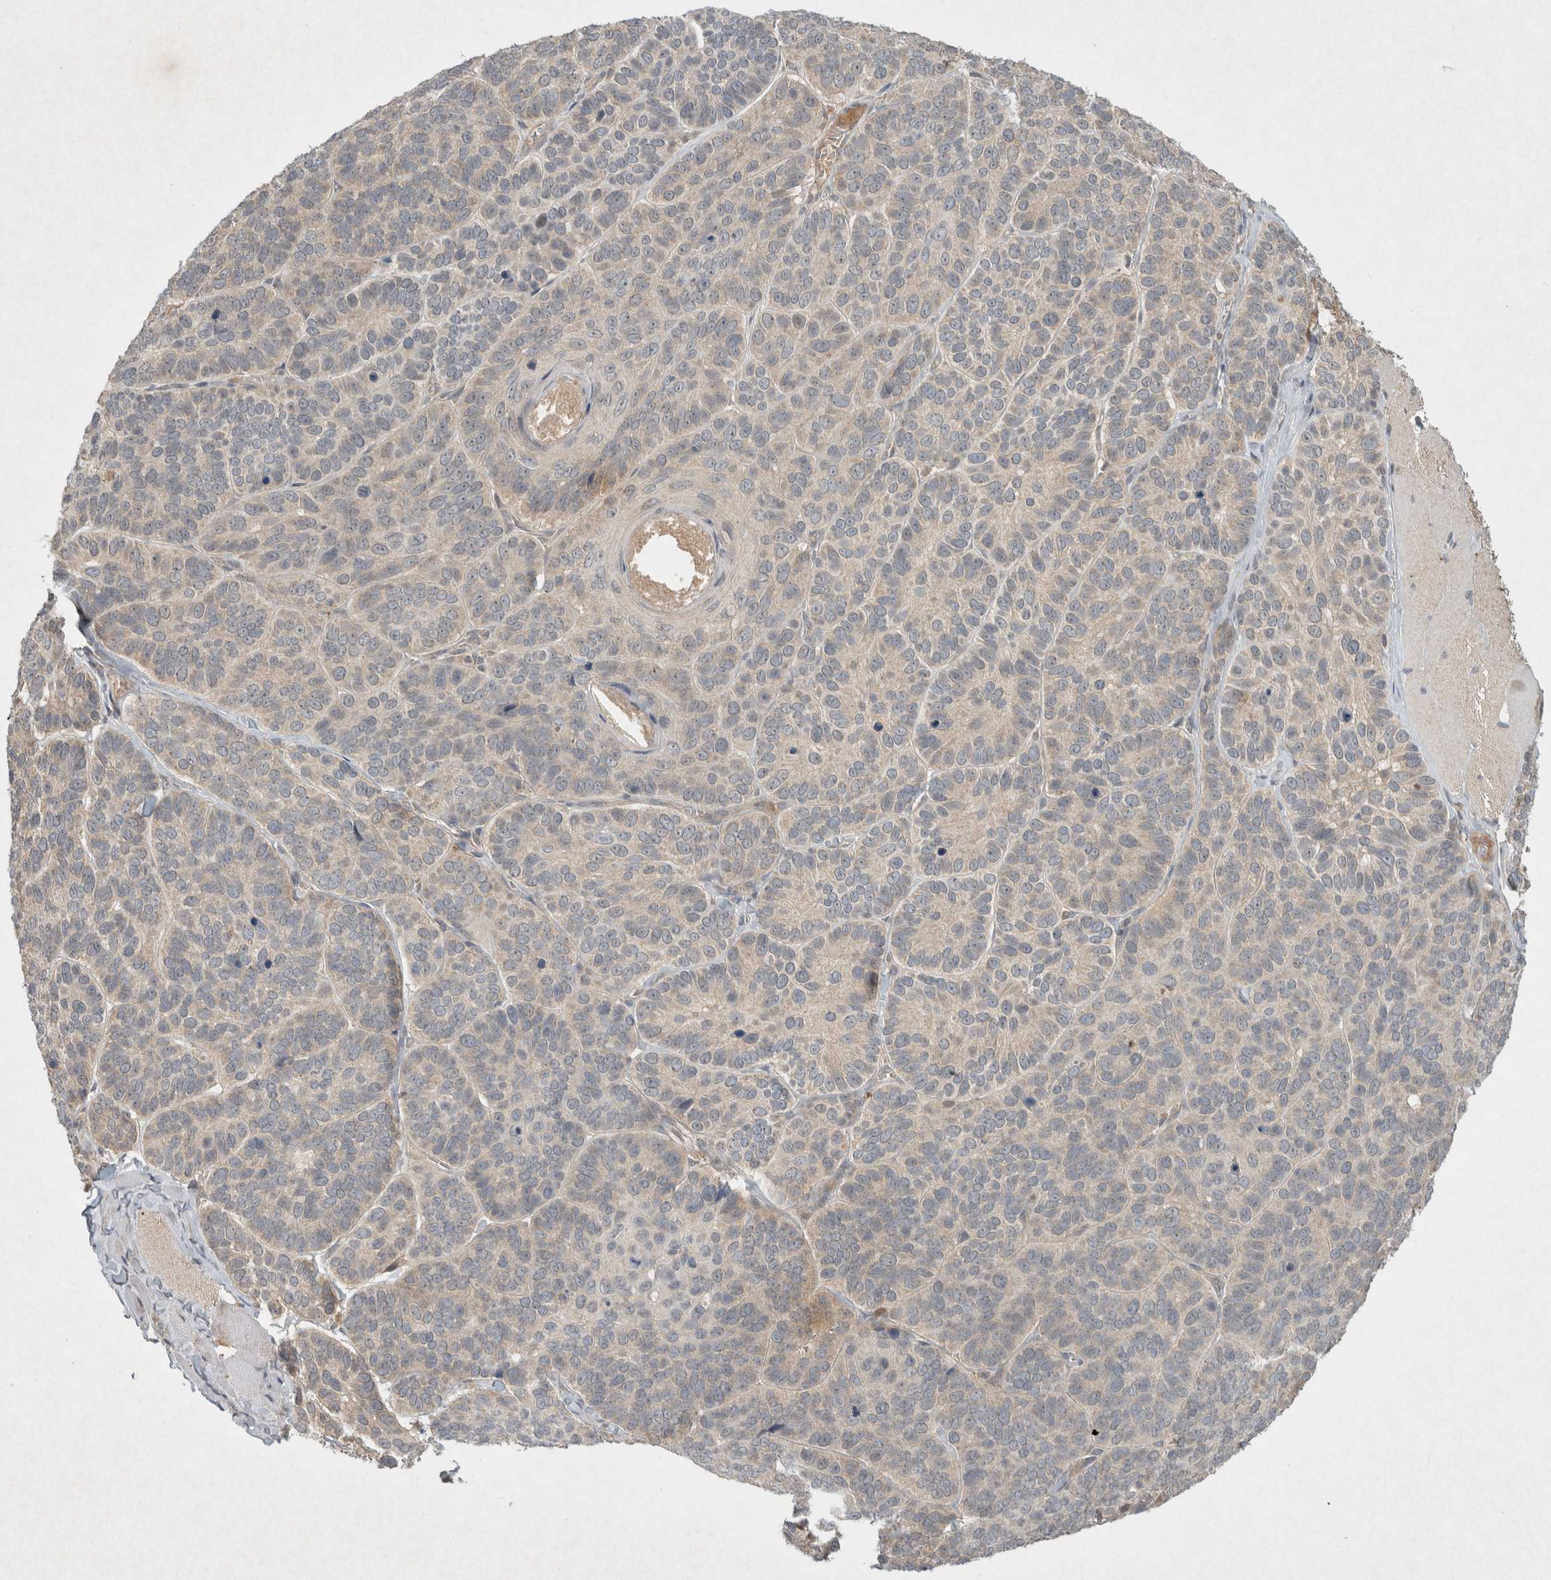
{"staining": {"intensity": "weak", "quantity": "<25%", "location": "cytoplasmic/membranous"}, "tissue": "skin cancer", "cell_type": "Tumor cells", "image_type": "cancer", "snomed": [{"axis": "morphology", "description": "Basal cell carcinoma"}, {"axis": "topography", "description": "Skin"}], "caption": "An image of basal cell carcinoma (skin) stained for a protein displays no brown staining in tumor cells.", "gene": "LOXL2", "patient": {"sex": "male", "age": 62}}